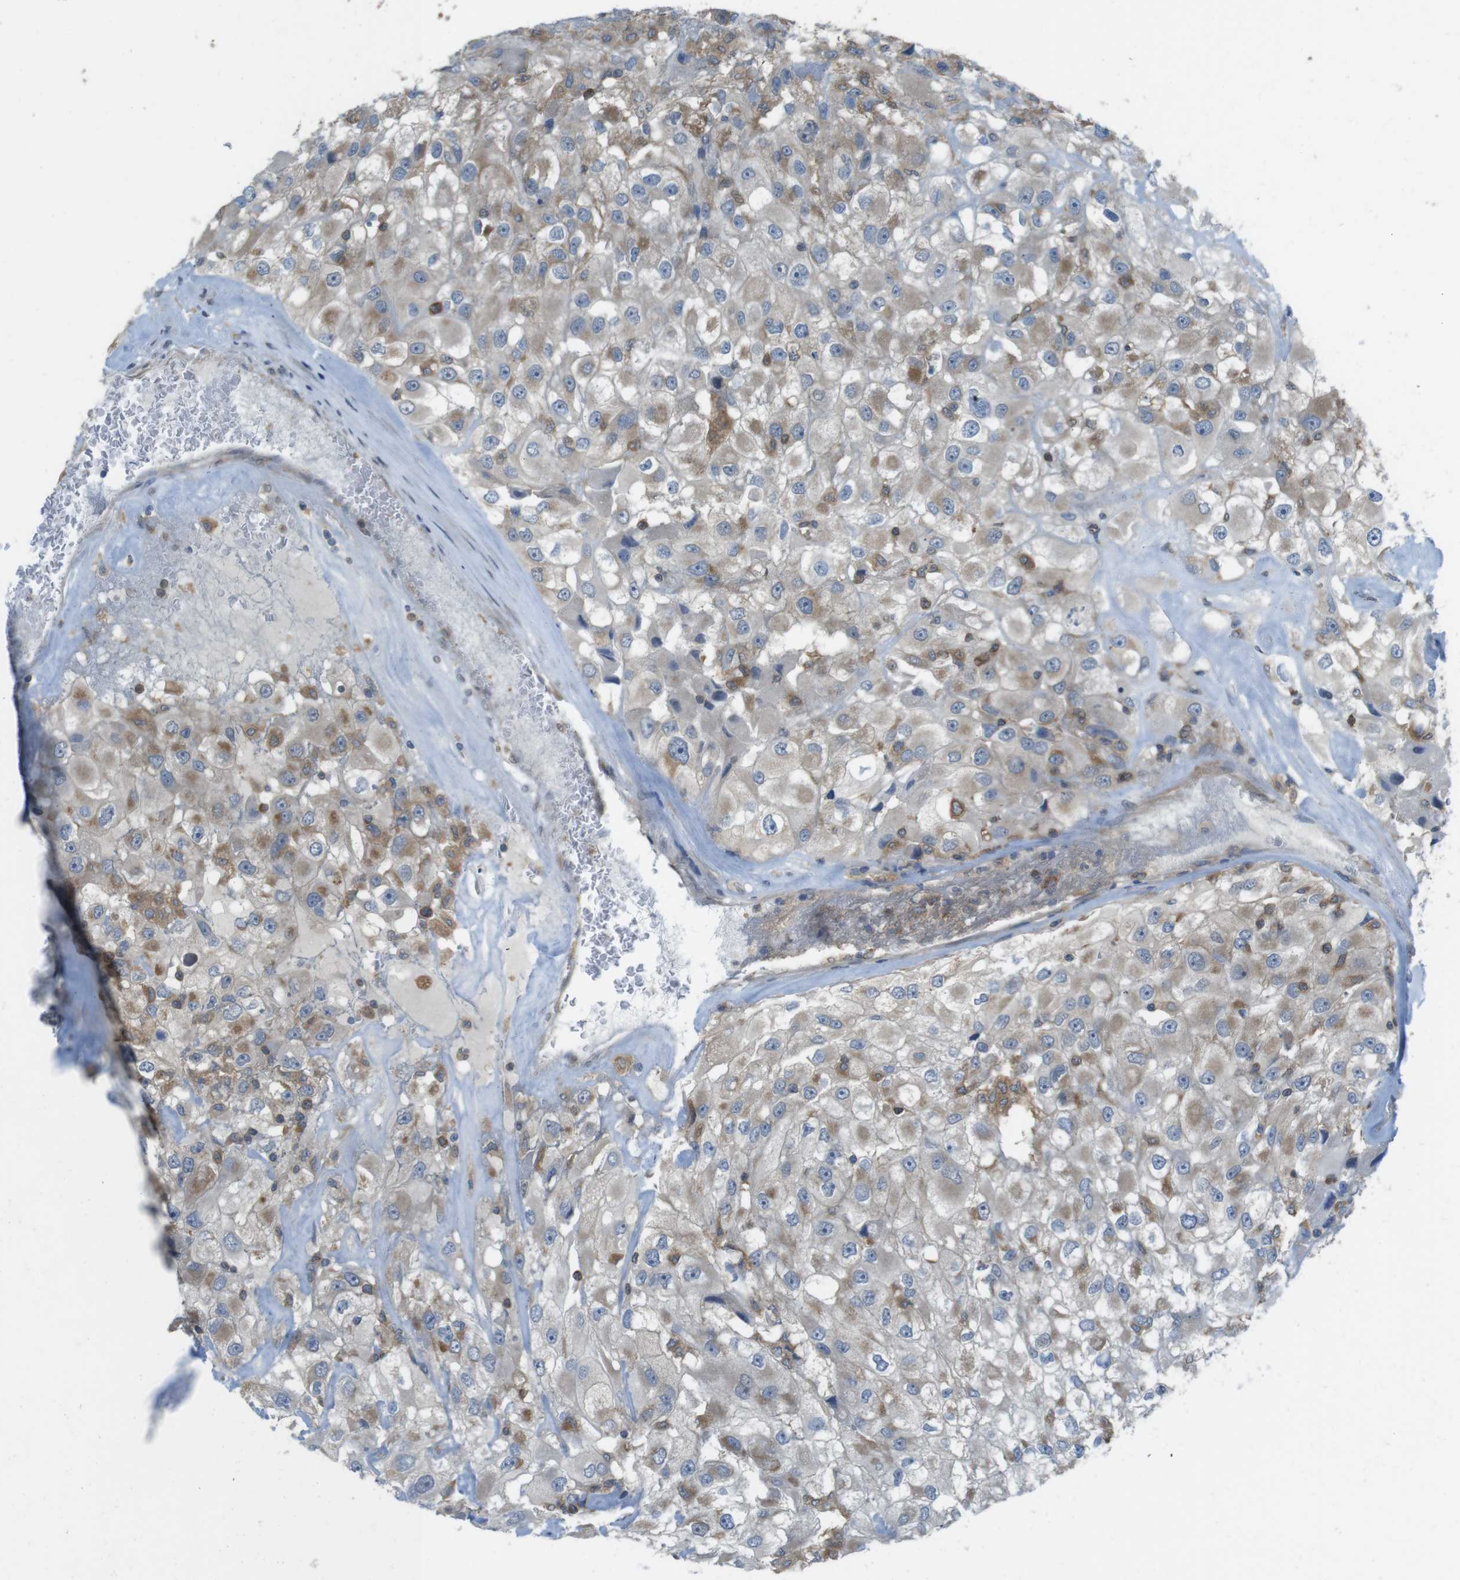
{"staining": {"intensity": "moderate", "quantity": ">75%", "location": "cytoplasmic/membranous"}, "tissue": "renal cancer", "cell_type": "Tumor cells", "image_type": "cancer", "snomed": [{"axis": "morphology", "description": "Adenocarcinoma, NOS"}, {"axis": "topography", "description": "Kidney"}], "caption": "Renal adenocarcinoma stained with IHC exhibits moderate cytoplasmic/membranous expression in about >75% of tumor cells.", "gene": "MTHFD1", "patient": {"sex": "female", "age": 52}}